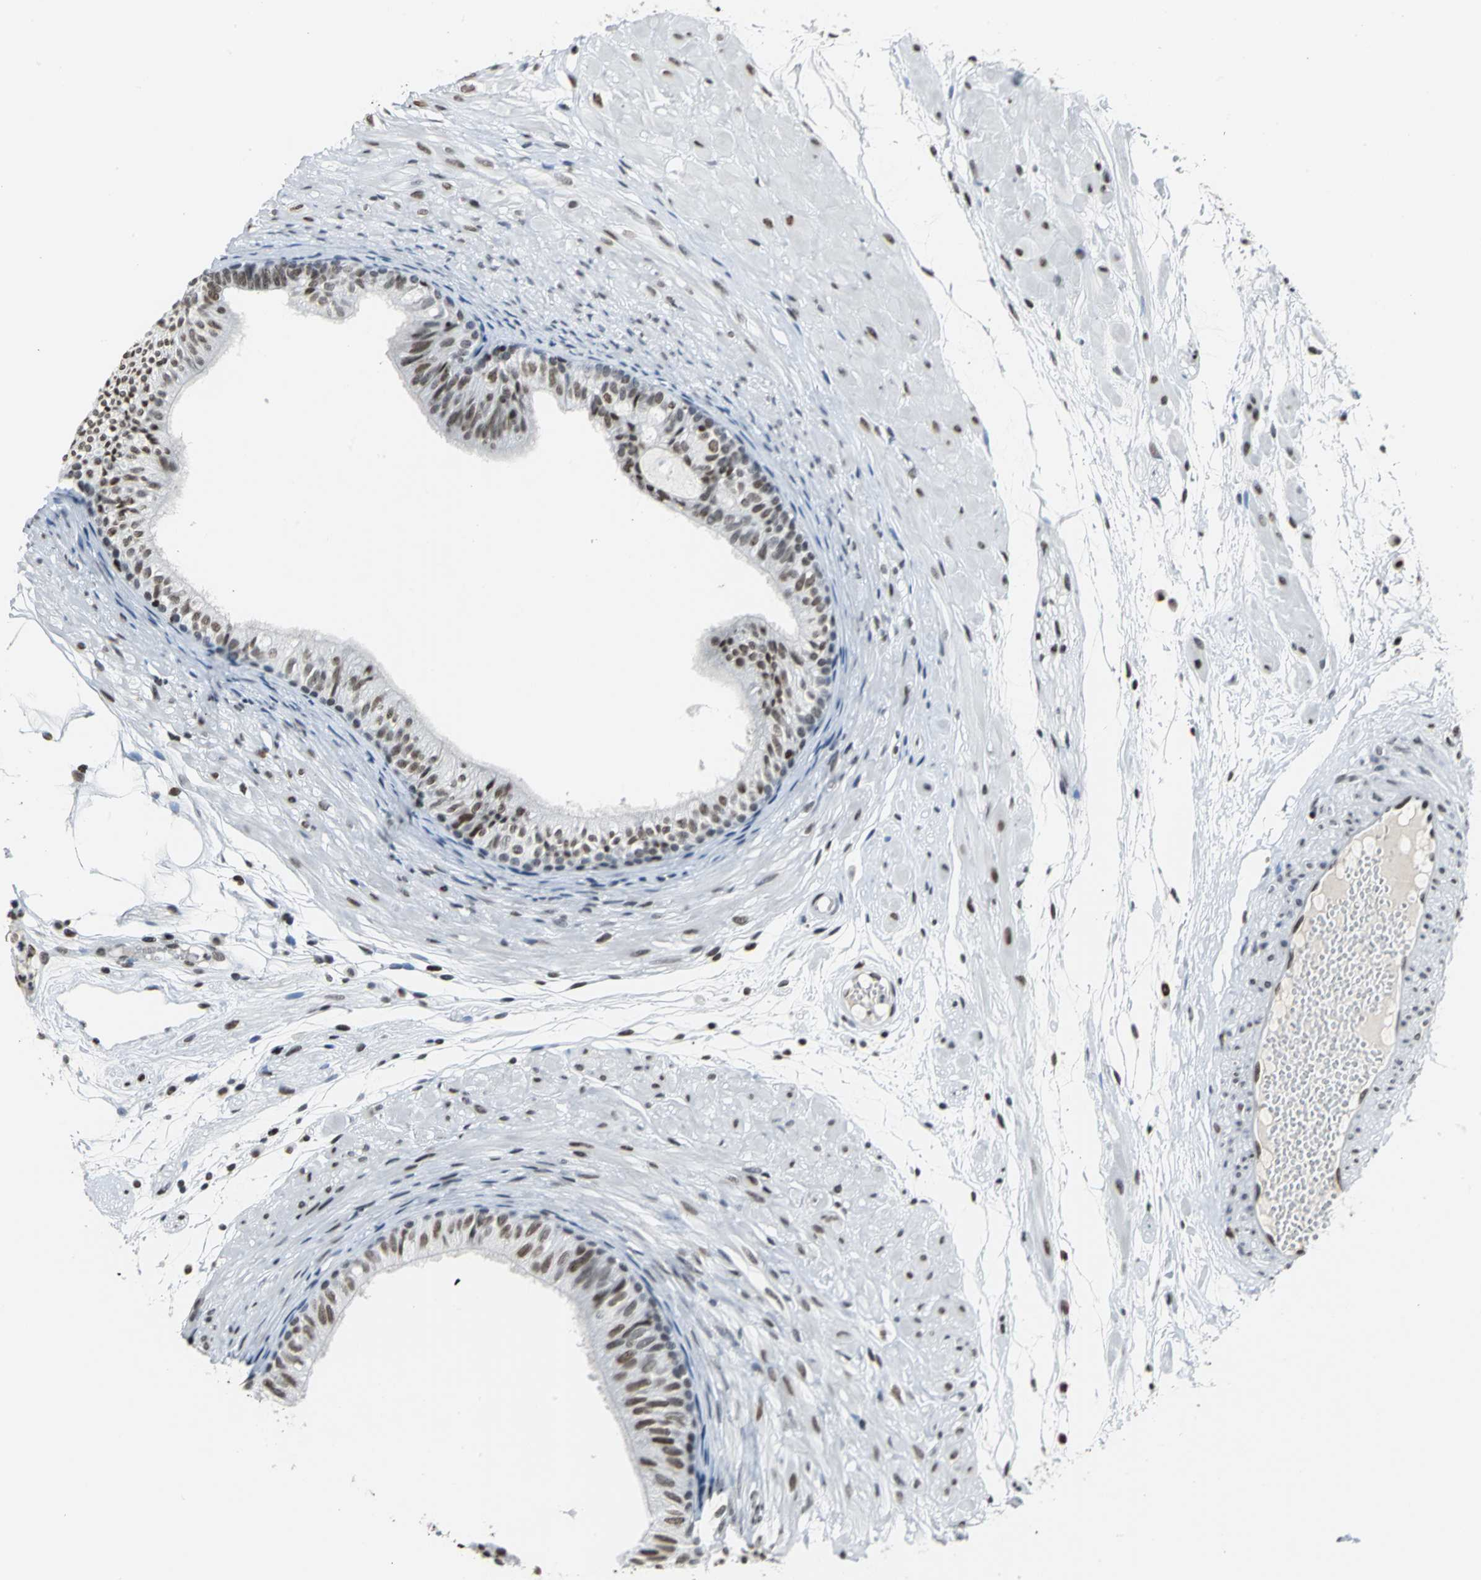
{"staining": {"intensity": "moderate", "quantity": ">75%", "location": "nuclear"}, "tissue": "epididymis", "cell_type": "Glandular cells", "image_type": "normal", "snomed": [{"axis": "morphology", "description": "Normal tissue, NOS"}, {"axis": "morphology", "description": "Atrophy, NOS"}, {"axis": "topography", "description": "Testis"}, {"axis": "topography", "description": "Epididymis"}], "caption": "Moderate nuclear protein staining is present in about >75% of glandular cells in epididymis. (DAB = brown stain, brightfield microscopy at high magnification).", "gene": "HNRNPD", "patient": {"sex": "male", "age": 18}}